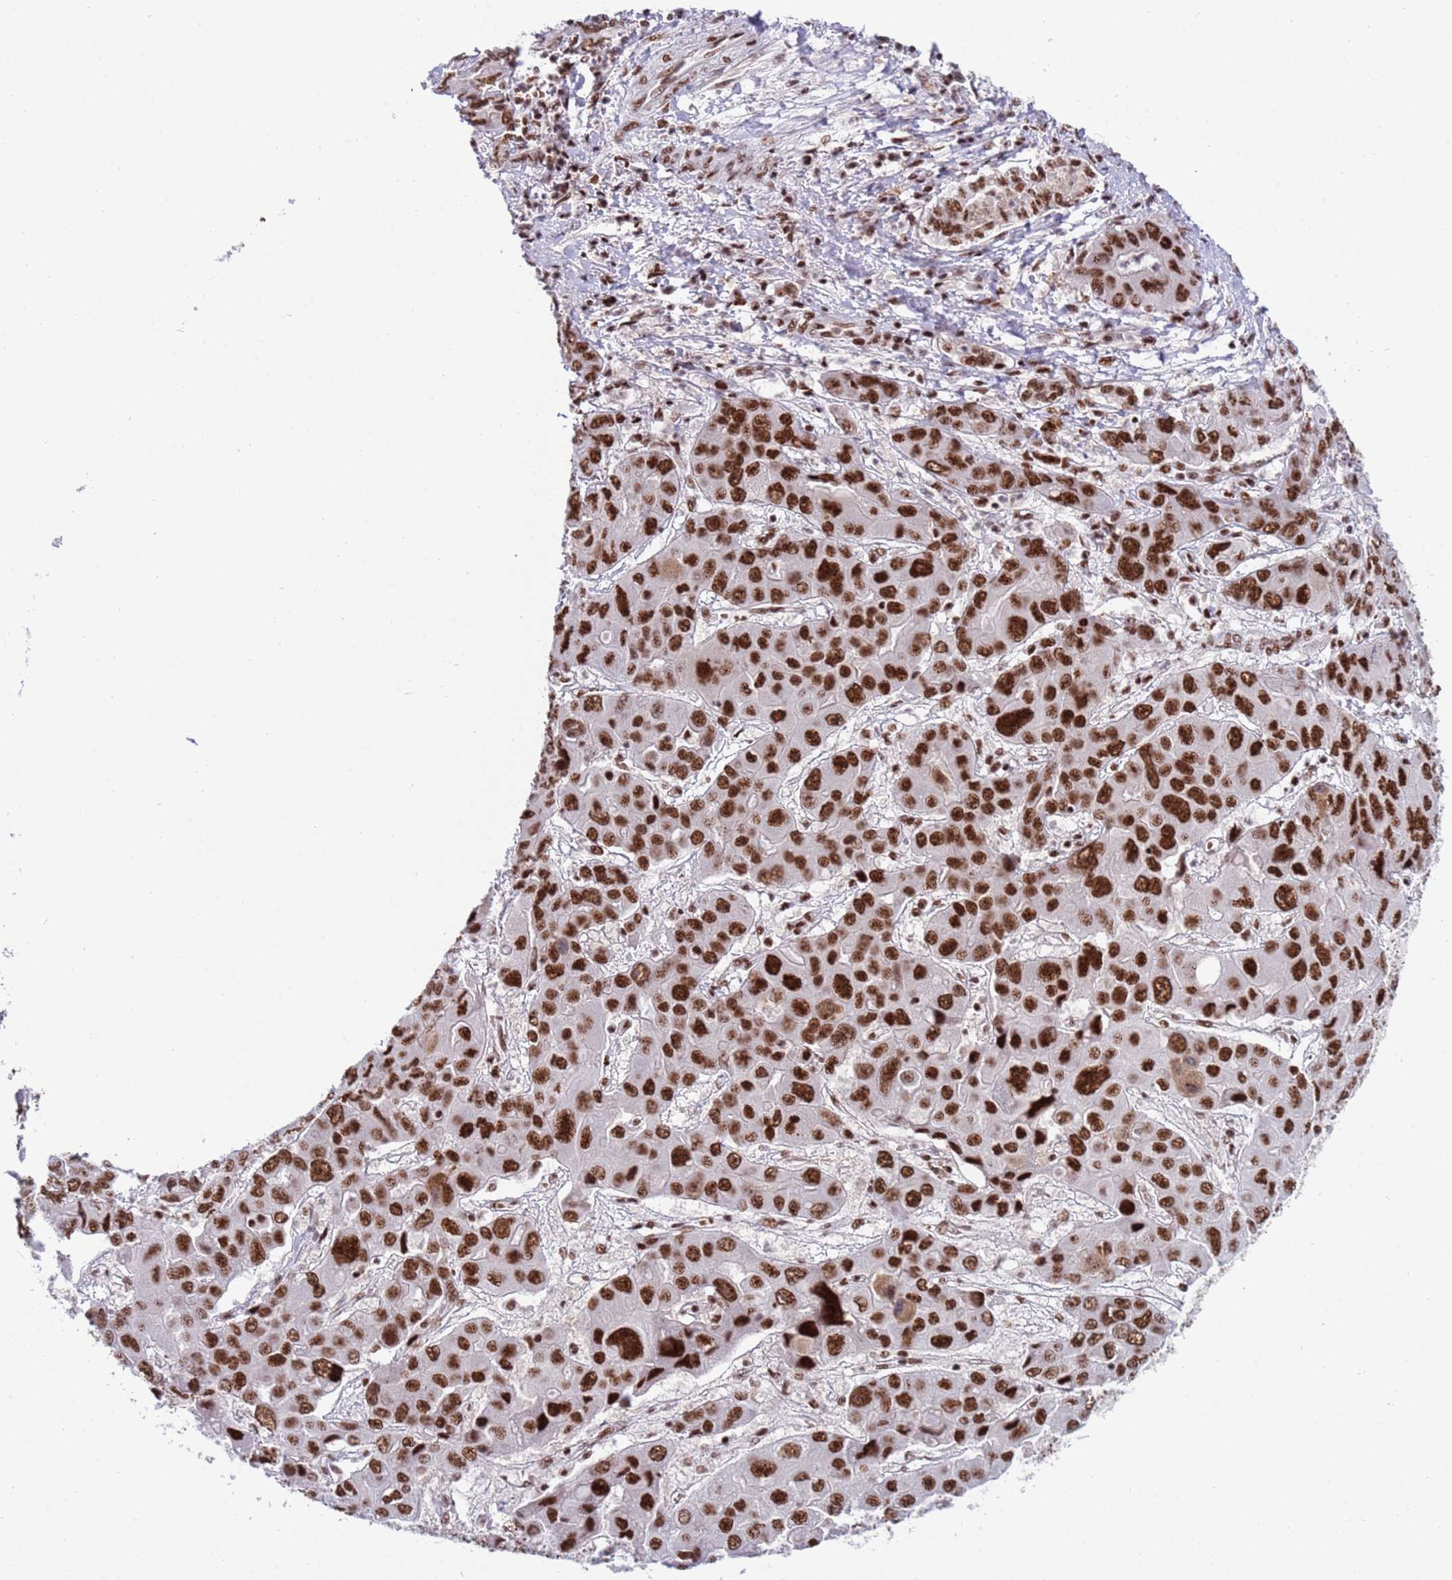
{"staining": {"intensity": "strong", "quantity": ">75%", "location": "nuclear"}, "tissue": "liver cancer", "cell_type": "Tumor cells", "image_type": "cancer", "snomed": [{"axis": "morphology", "description": "Cholangiocarcinoma"}, {"axis": "topography", "description": "Liver"}], "caption": "Approximately >75% of tumor cells in liver cancer (cholangiocarcinoma) display strong nuclear protein staining as visualized by brown immunohistochemical staining.", "gene": "THOC2", "patient": {"sex": "male", "age": 67}}